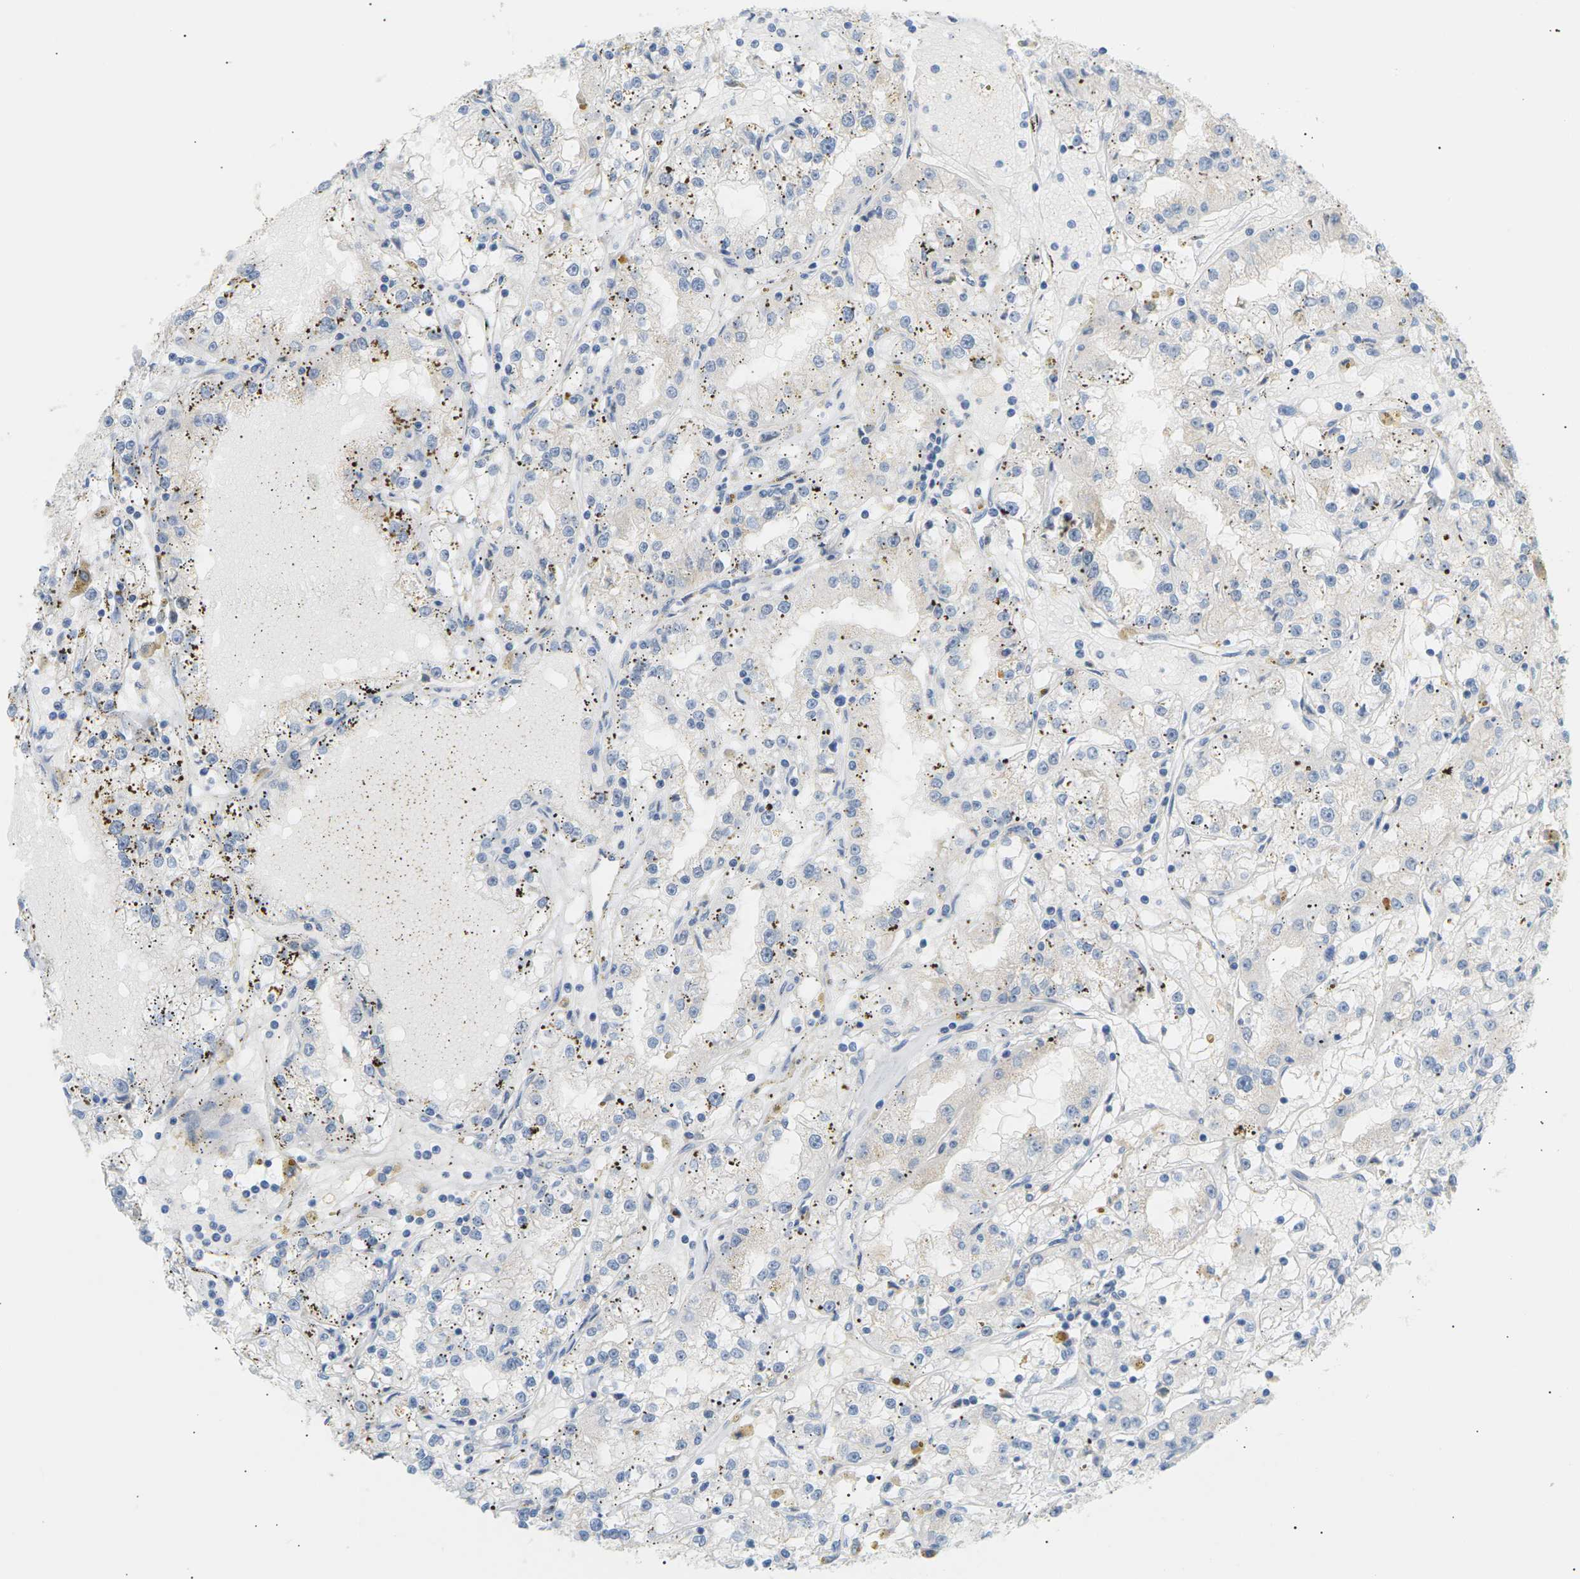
{"staining": {"intensity": "negative", "quantity": "none", "location": "none"}, "tissue": "renal cancer", "cell_type": "Tumor cells", "image_type": "cancer", "snomed": [{"axis": "morphology", "description": "Adenocarcinoma, NOS"}, {"axis": "topography", "description": "Kidney"}], "caption": "Adenocarcinoma (renal) stained for a protein using immunohistochemistry (IHC) reveals no expression tumor cells.", "gene": "CLU", "patient": {"sex": "male", "age": 56}}